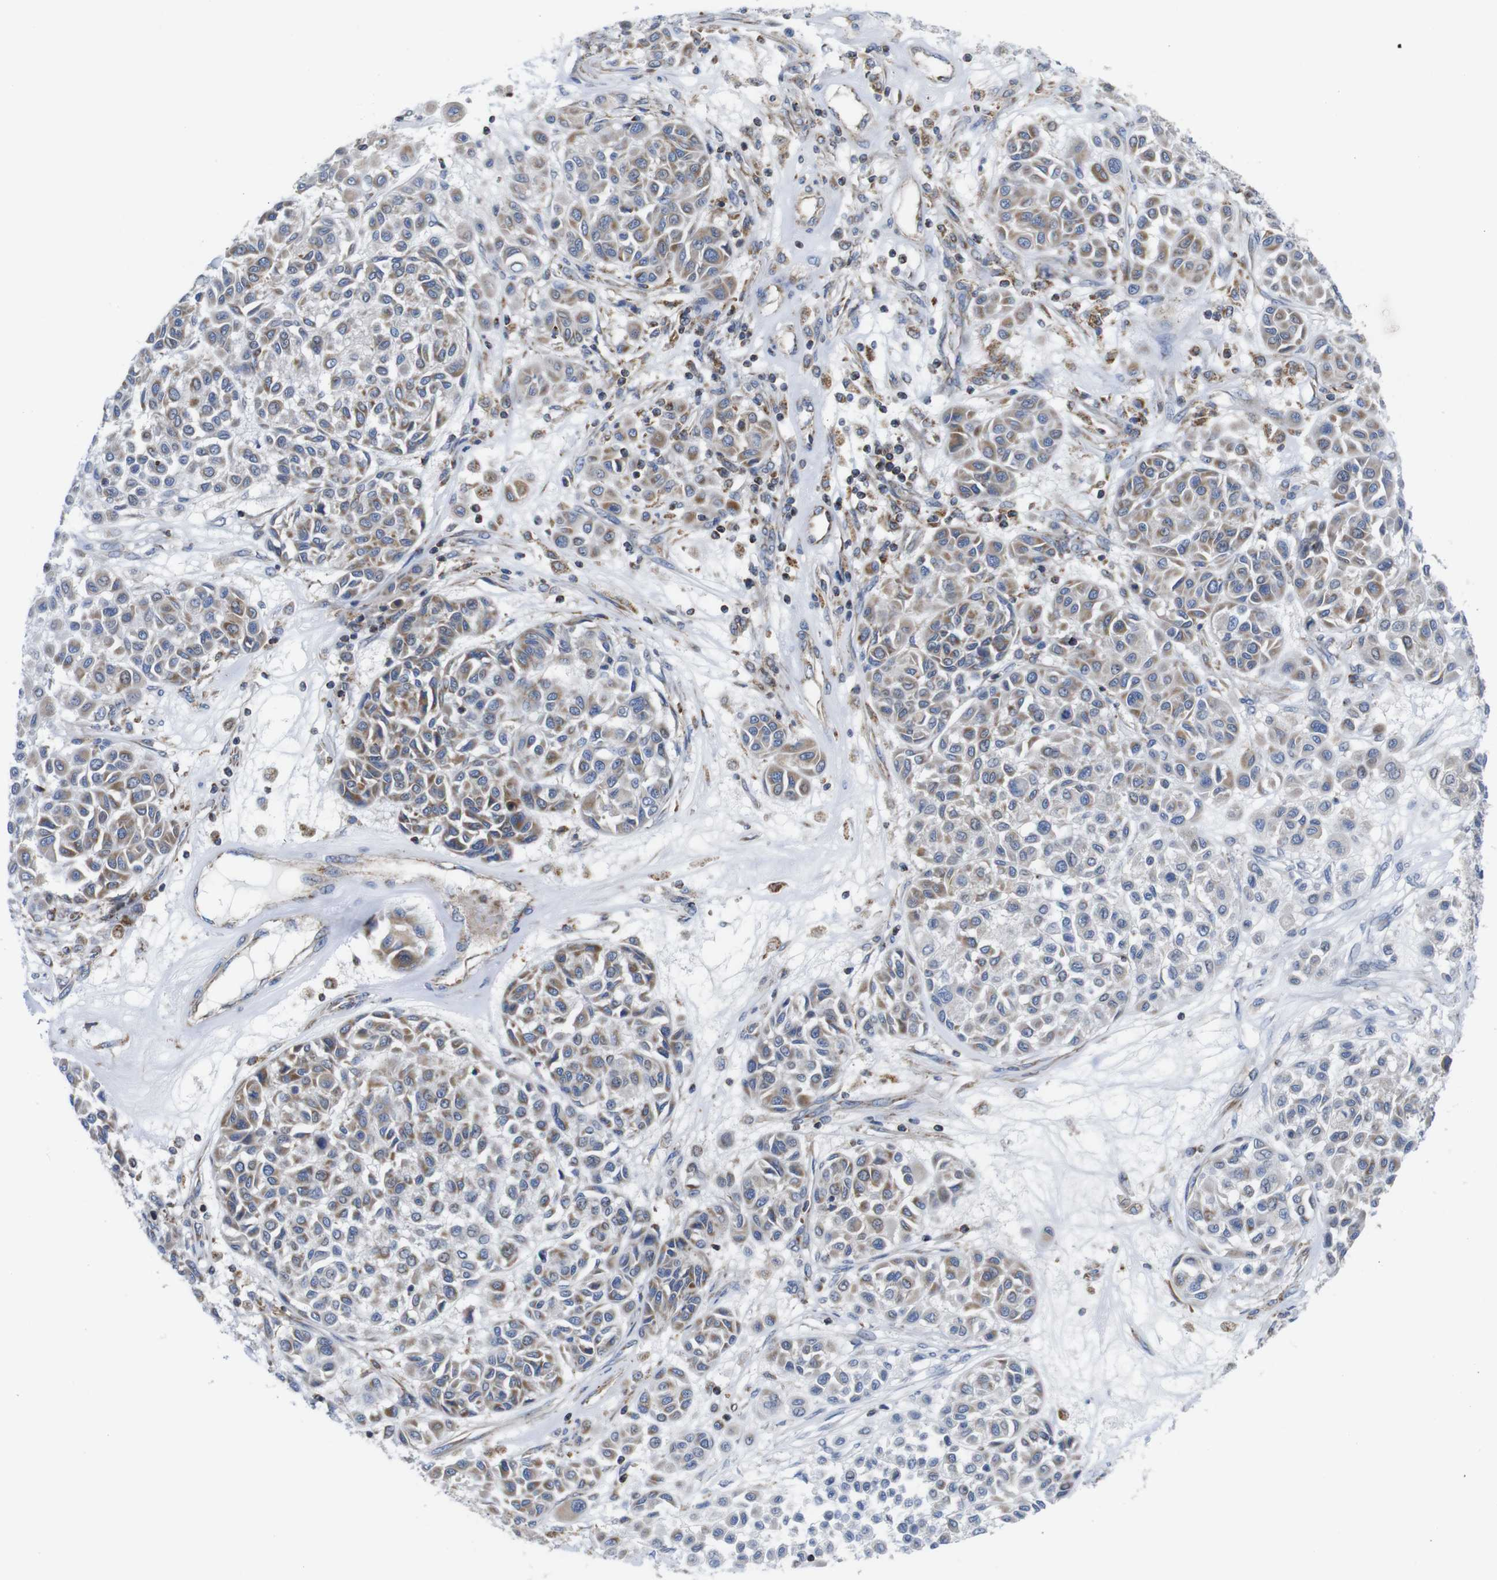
{"staining": {"intensity": "moderate", "quantity": "25%-75%", "location": "cytoplasmic/membranous"}, "tissue": "melanoma", "cell_type": "Tumor cells", "image_type": "cancer", "snomed": [{"axis": "morphology", "description": "Malignant melanoma, Metastatic site"}, {"axis": "topography", "description": "Soft tissue"}], "caption": "Immunohistochemical staining of human malignant melanoma (metastatic site) demonstrates medium levels of moderate cytoplasmic/membranous positivity in approximately 25%-75% of tumor cells. The staining was performed using DAB (3,3'-diaminobenzidine), with brown indicating positive protein expression. Nuclei are stained blue with hematoxylin.", "gene": "PDCD1LG2", "patient": {"sex": "male", "age": 41}}